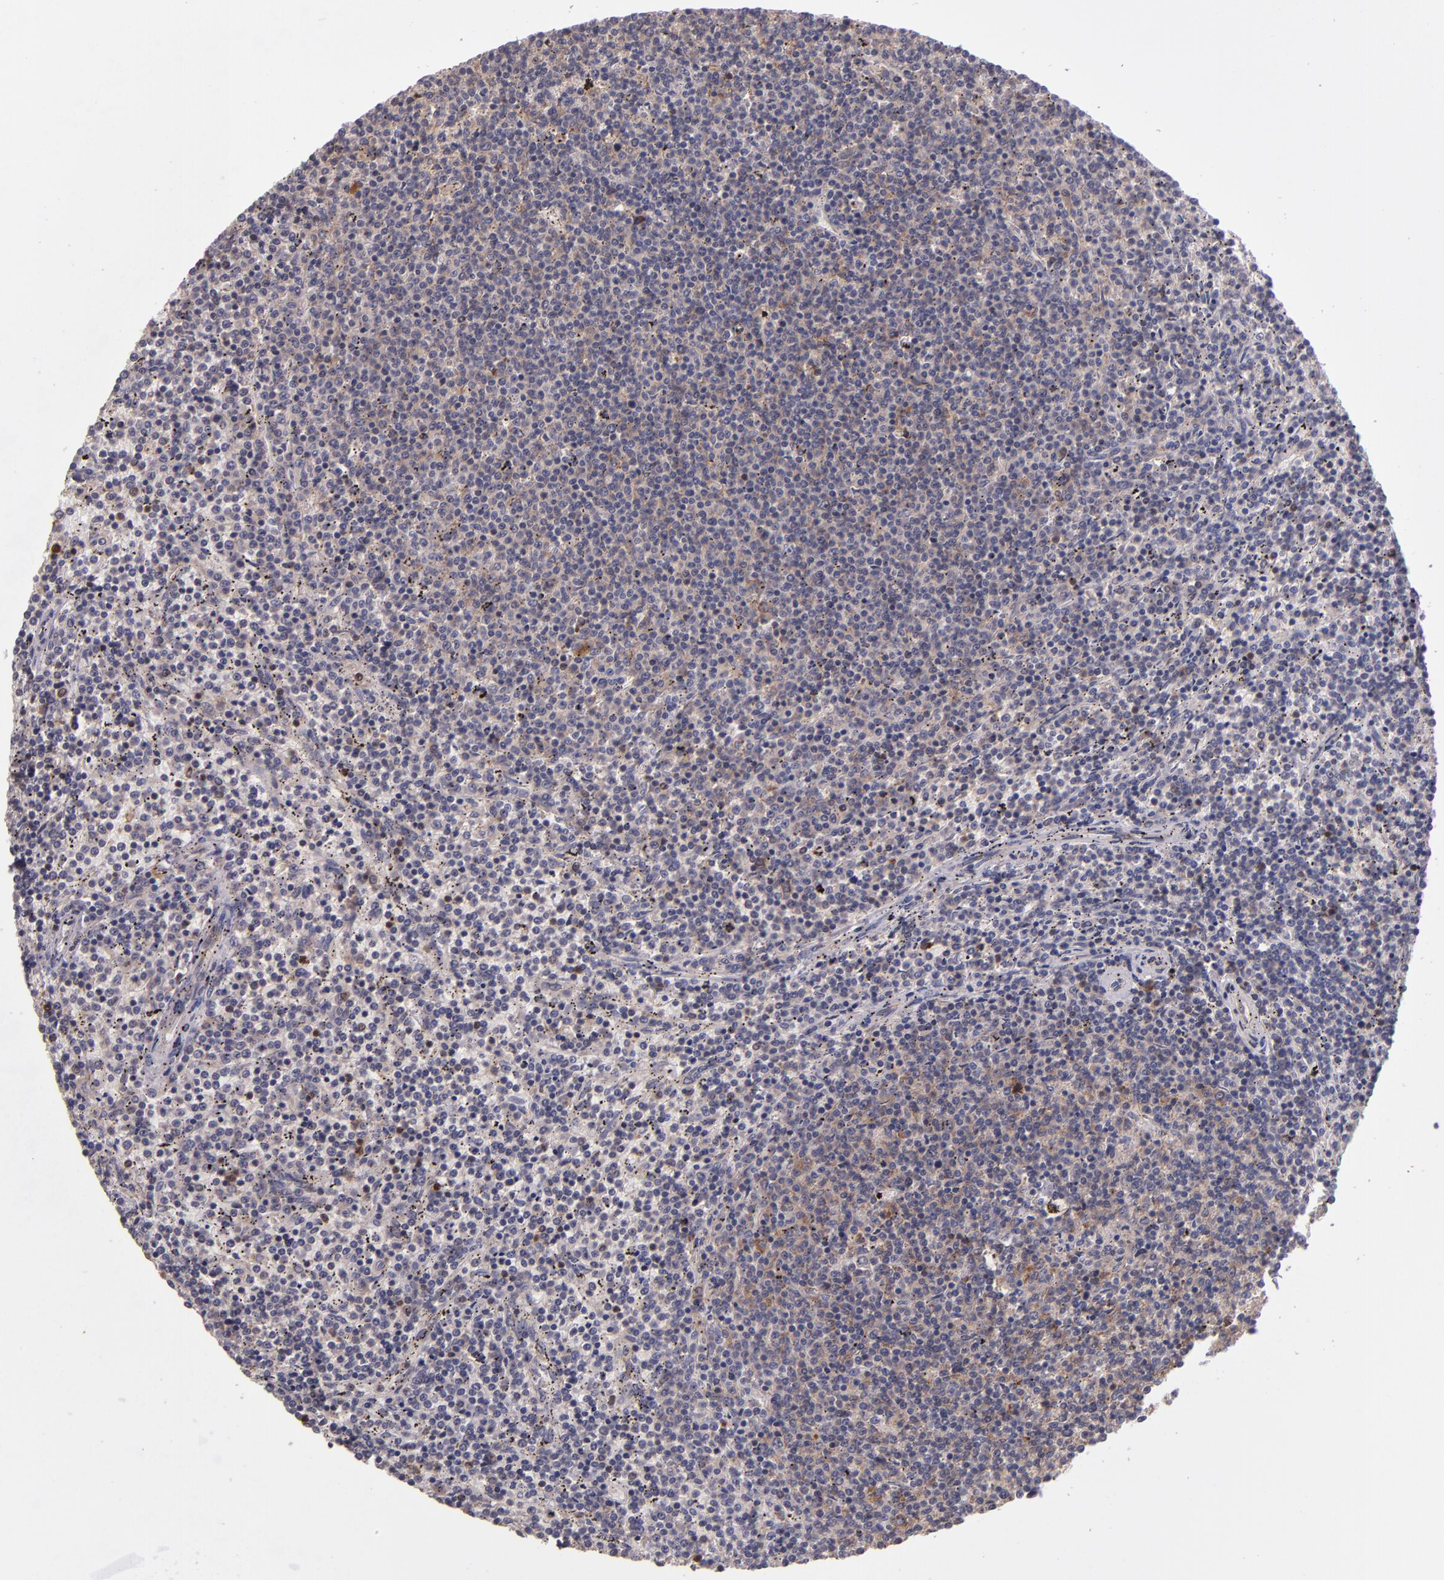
{"staining": {"intensity": "weak", "quantity": "25%-75%", "location": "cytoplasmic/membranous"}, "tissue": "lymphoma", "cell_type": "Tumor cells", "image_type": "cancer", "snomed": [{"axis": "morphology", "description": "Malignant lymphoma, non-Hodgkin's type, Low grade"}, {"axis": "topography", "description": "Spleen"}], "caption": "The photomicrograph exhibits a brown stain indicating the presence of a protein in the cytoplasmic/membranous of tumor cells in lymphoma.", "gene": "EIF4ENIF1", "patient": {"sex": "female", "age": 50}}